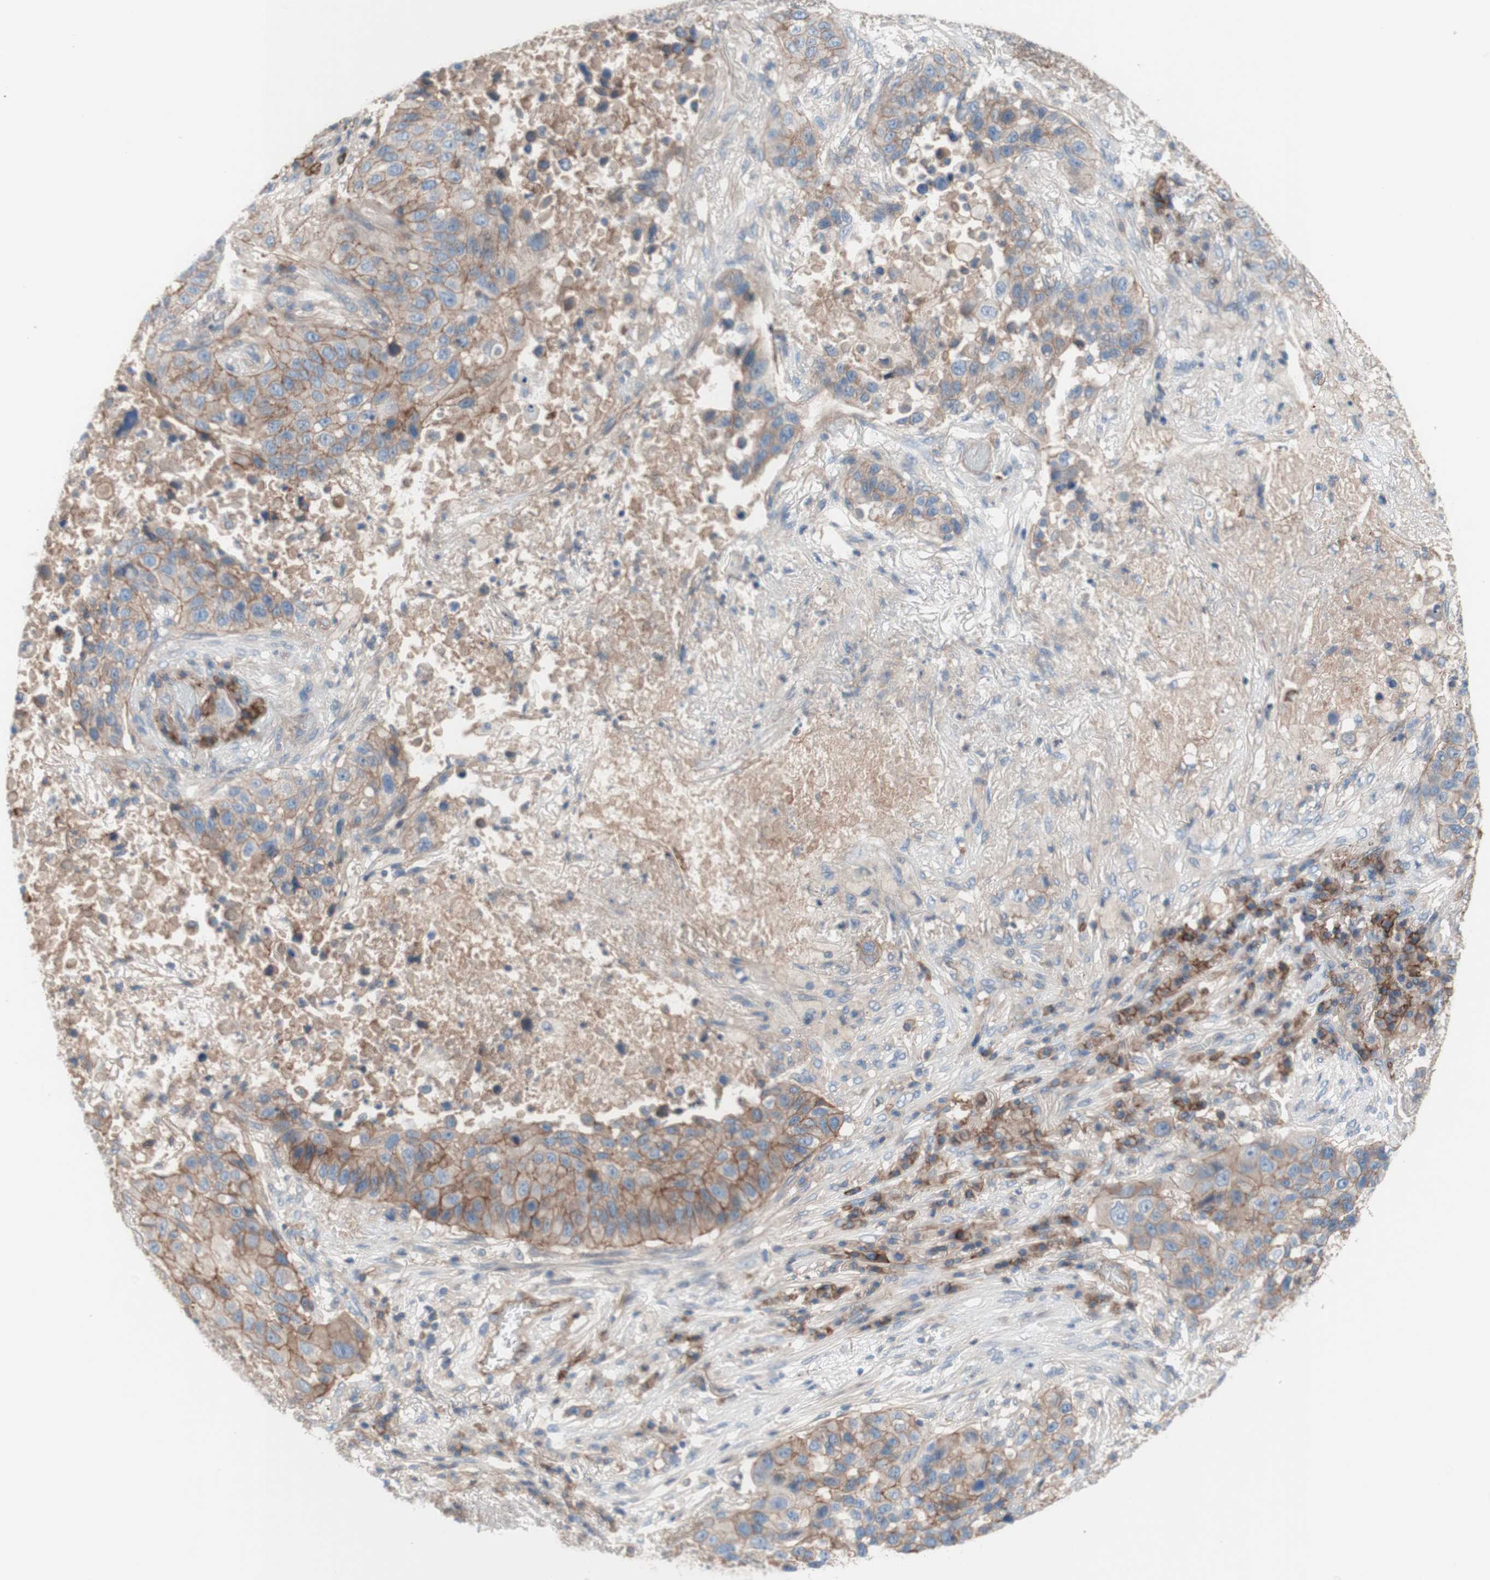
{"staining": {"intensity": "weak", "quantity": ">75%", "location": "cytoplasmic/membranous"}, "tissue": "lung cancer", "cell_type": "Tumor cells", "image_type": "cancer", "snomed": [{"axis": "morphology", "description": "Squamous cell carcinoma, NOS"}, {"axis": "topography", "description": "Lung"}], "caption": "Squamous cell carcinoma (lung) stained with a protein marker reveals weak staining in tumor cells.", "gene": "CD46", "patient": {"sex": "male", "age": 57}}